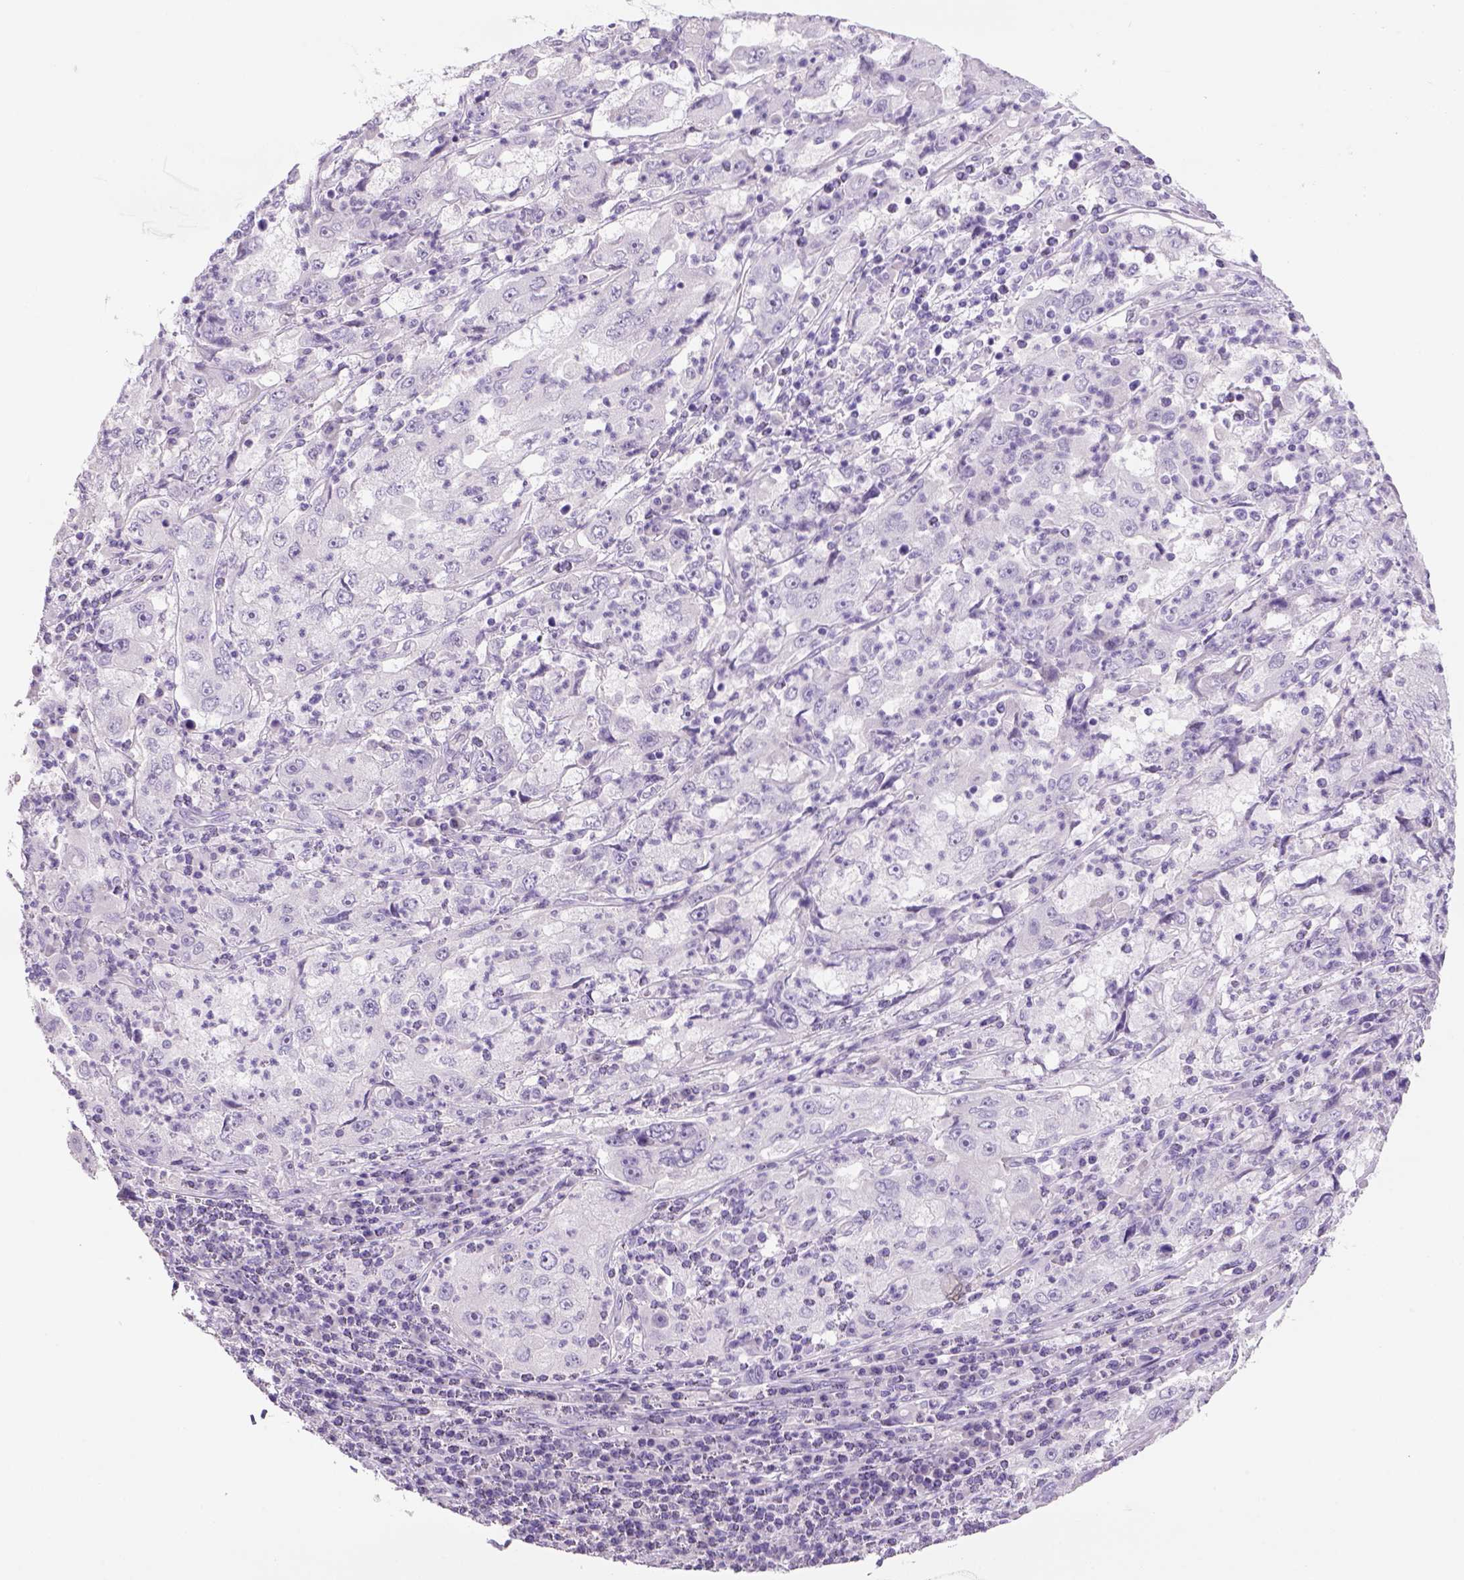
{"staining": {"intensity": "negative", "quantity": "none", "location": "none"}, "tissue": "cervical cancer", "cell_type": "Tumor cells", "image_type": "cancer", "snomed": [{"axis": "morphology", "description": "Squamous cell carcinoma, NOS"}, {"axis": "topography", "description": "Cervix"}], "caption": "A histopathology image of human cervical cancer is negative for staining in tumor cells. (DAB (3,3'-diaminobenzidine) IHC with hematoxylin counter stain).", "gene": "TENM4", "patient": {"sex": "female", "age": 36}}